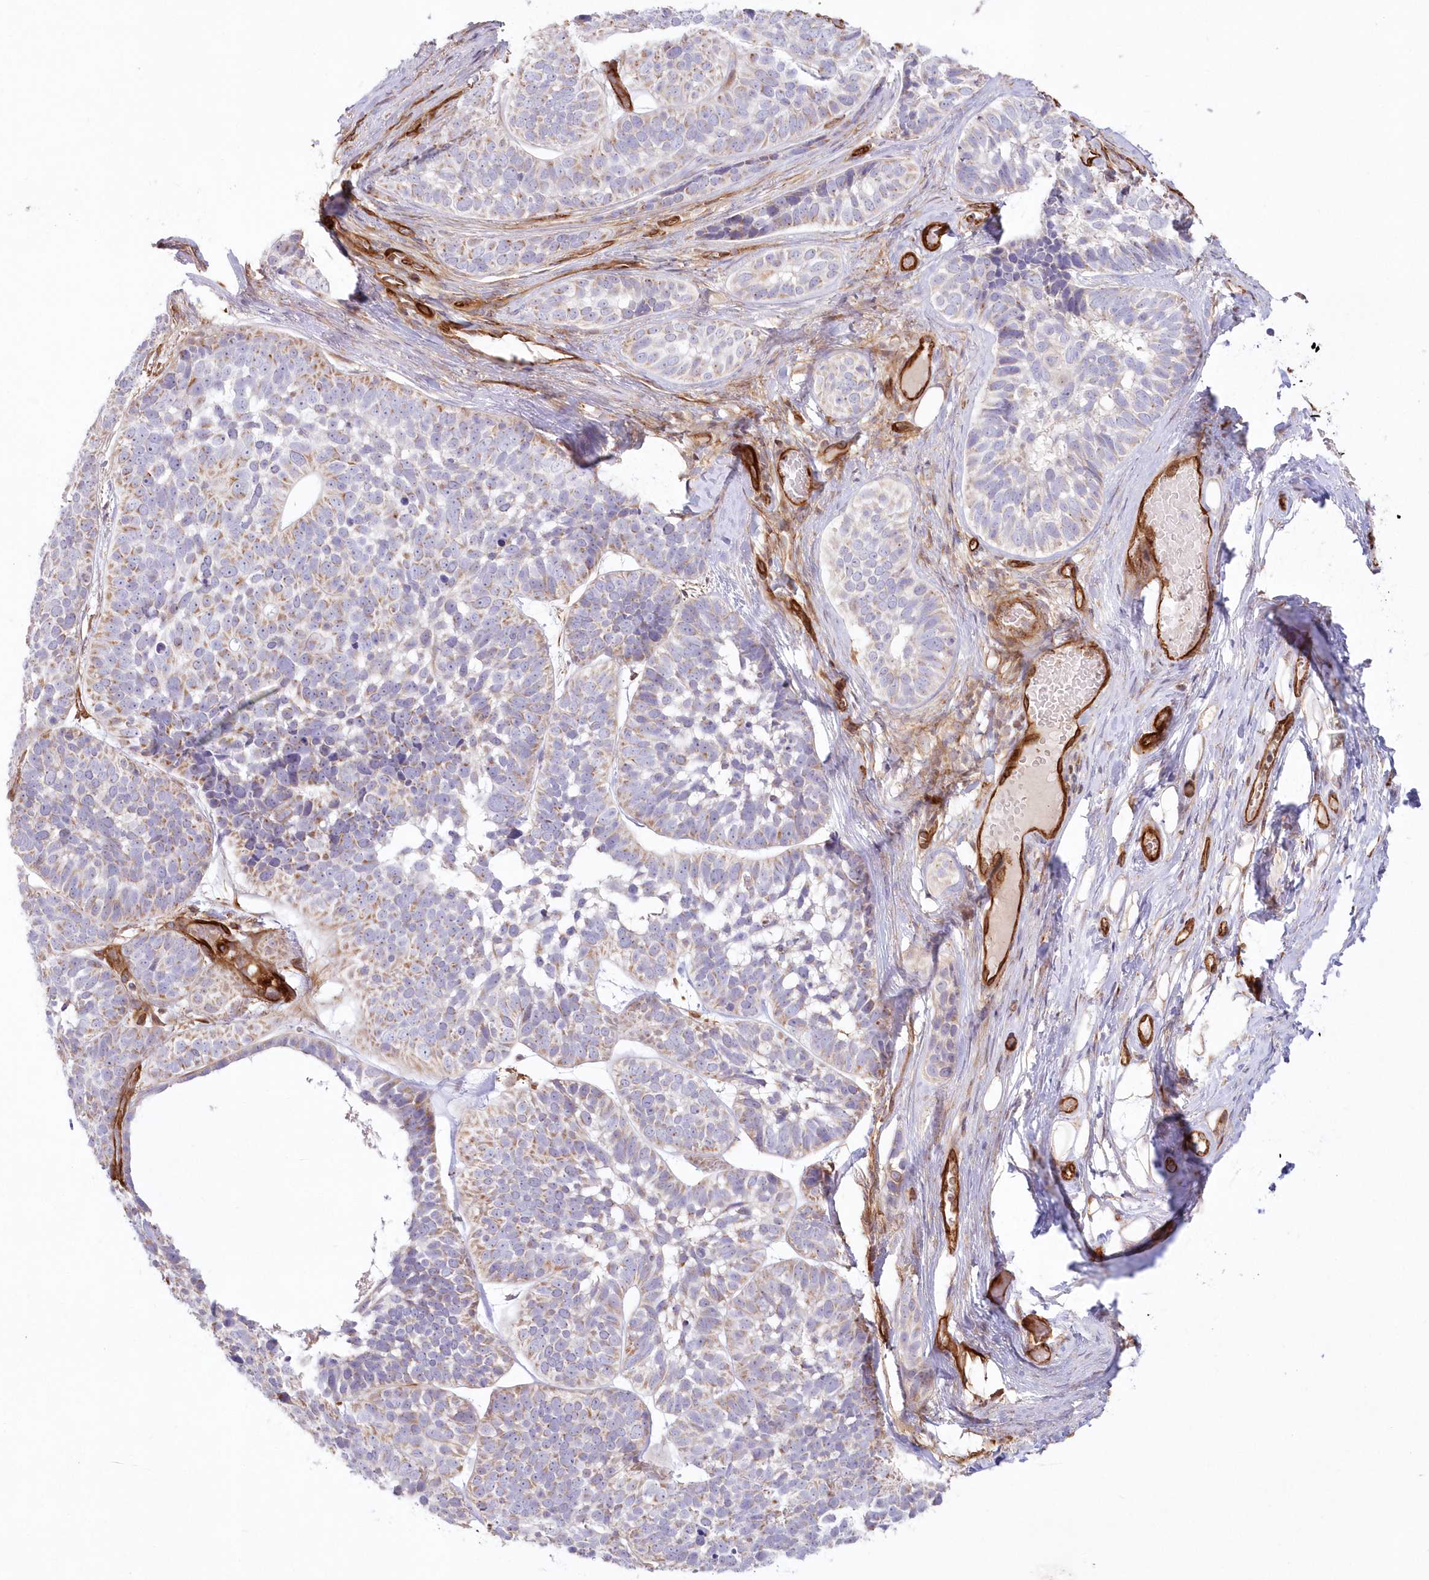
{"staining": {"intensity": "weak", "quantity": "<25%", "location": "cytoplasmic/membranous"}, "tissue": "skin cancer", "cell_type": "Tumor cells", "image_type": "cancer", "snomed": [{"axis": "morphology", "description": "Basal cell carcinoma"}, {"axis": "topography", "description": "Skin"}], "caption": "A high-resolution micrograph shows immunohistochemistry staining of skin basal cell carcinoma, which exhibits no significant positivity in tumor cells.", "gene": "AFAP1L2", "patient": {"sex": "male", "age": 62}}